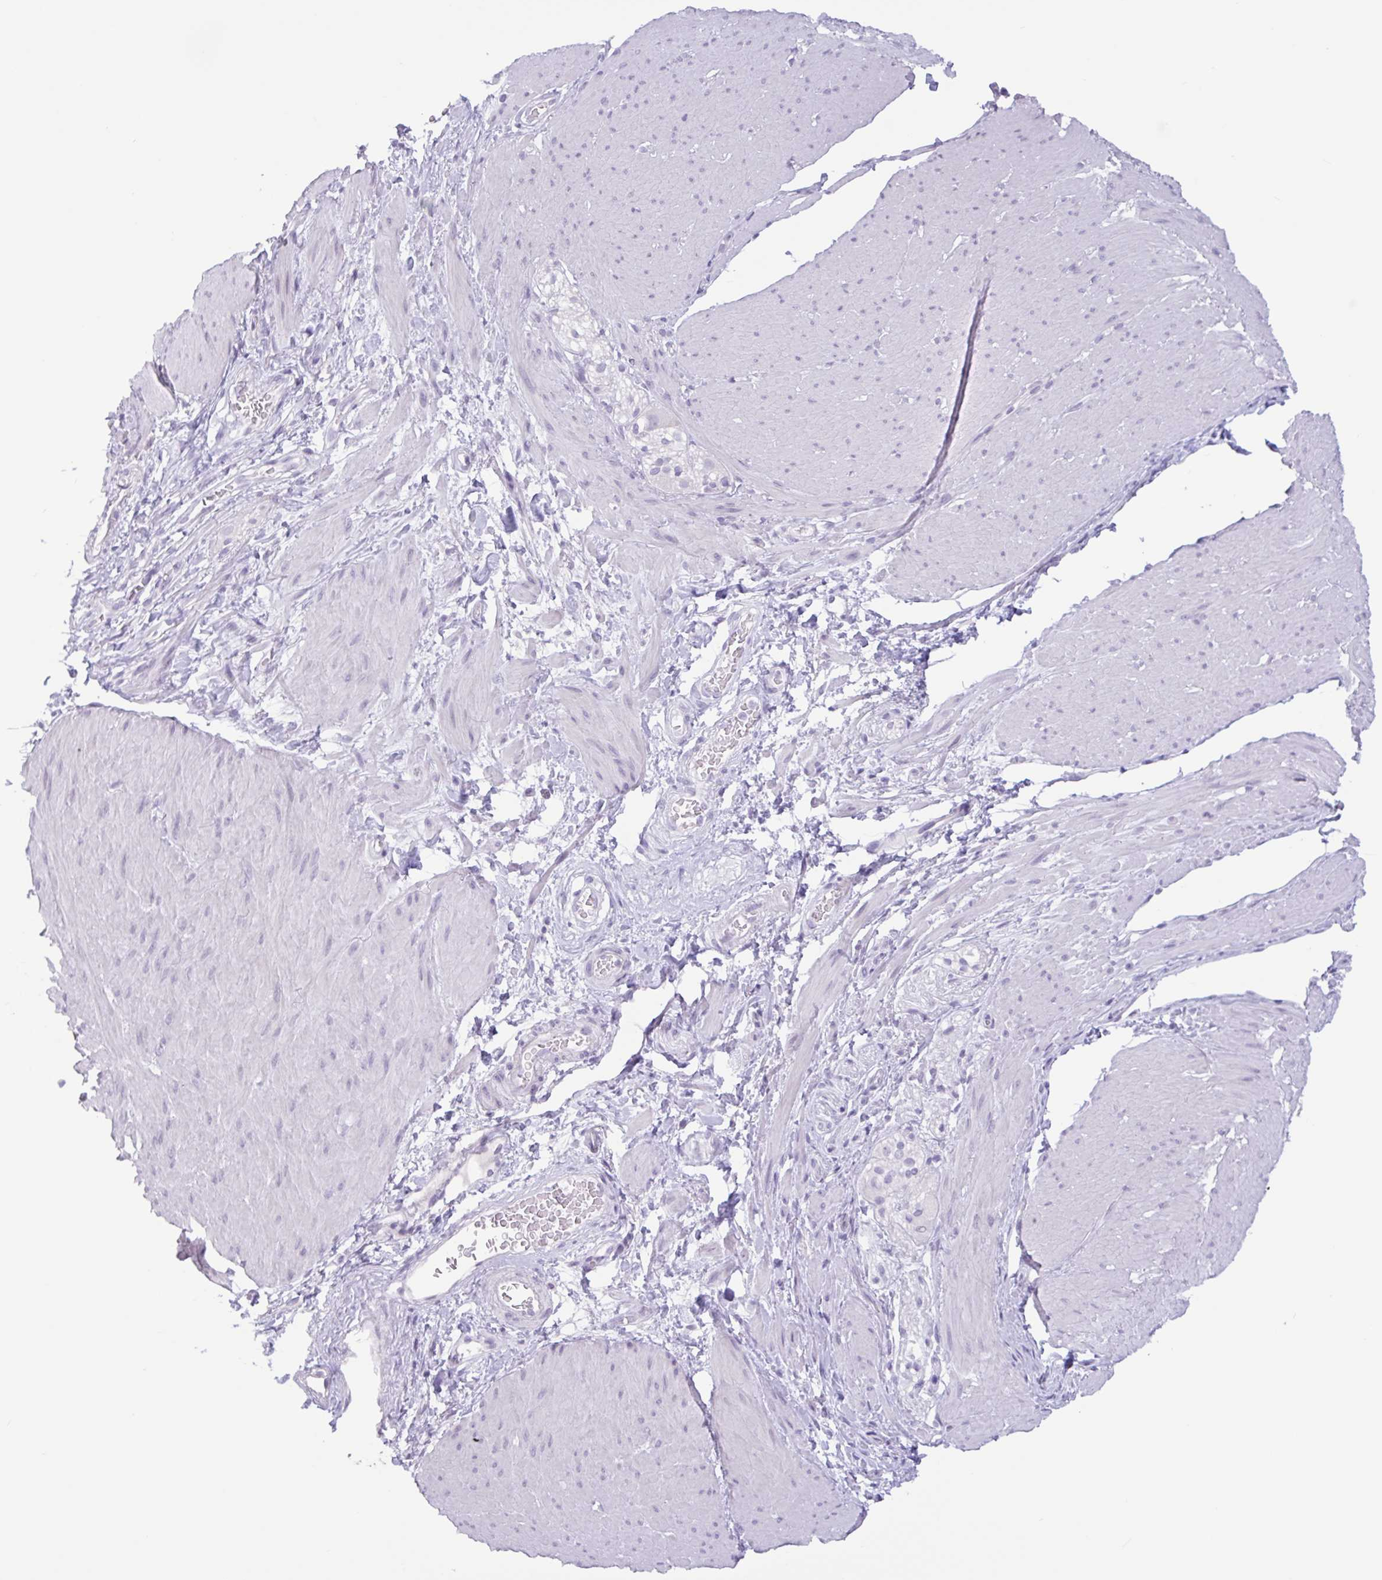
{"staining": {"intensity": "negative", "quantity": "none", "location": "none"}, "tissue": "smooth muscle", "cell_type": "Smooth muscle cells", "image_type": "normal", "snomed": [{"axis": "morphology", "description": "Normal tissue, NOS"}, {"axis": "topography", "description": "Smooth muscle"}, {"axis": "topography", "description": "Rectum"}], "caption": "Immunohistochemical staining of benign human smooth muscle demonstrates no significant positivity in smooth muscle cells.", "gene": "CTSE", "patient": {"sex": "male", "age": 53}}